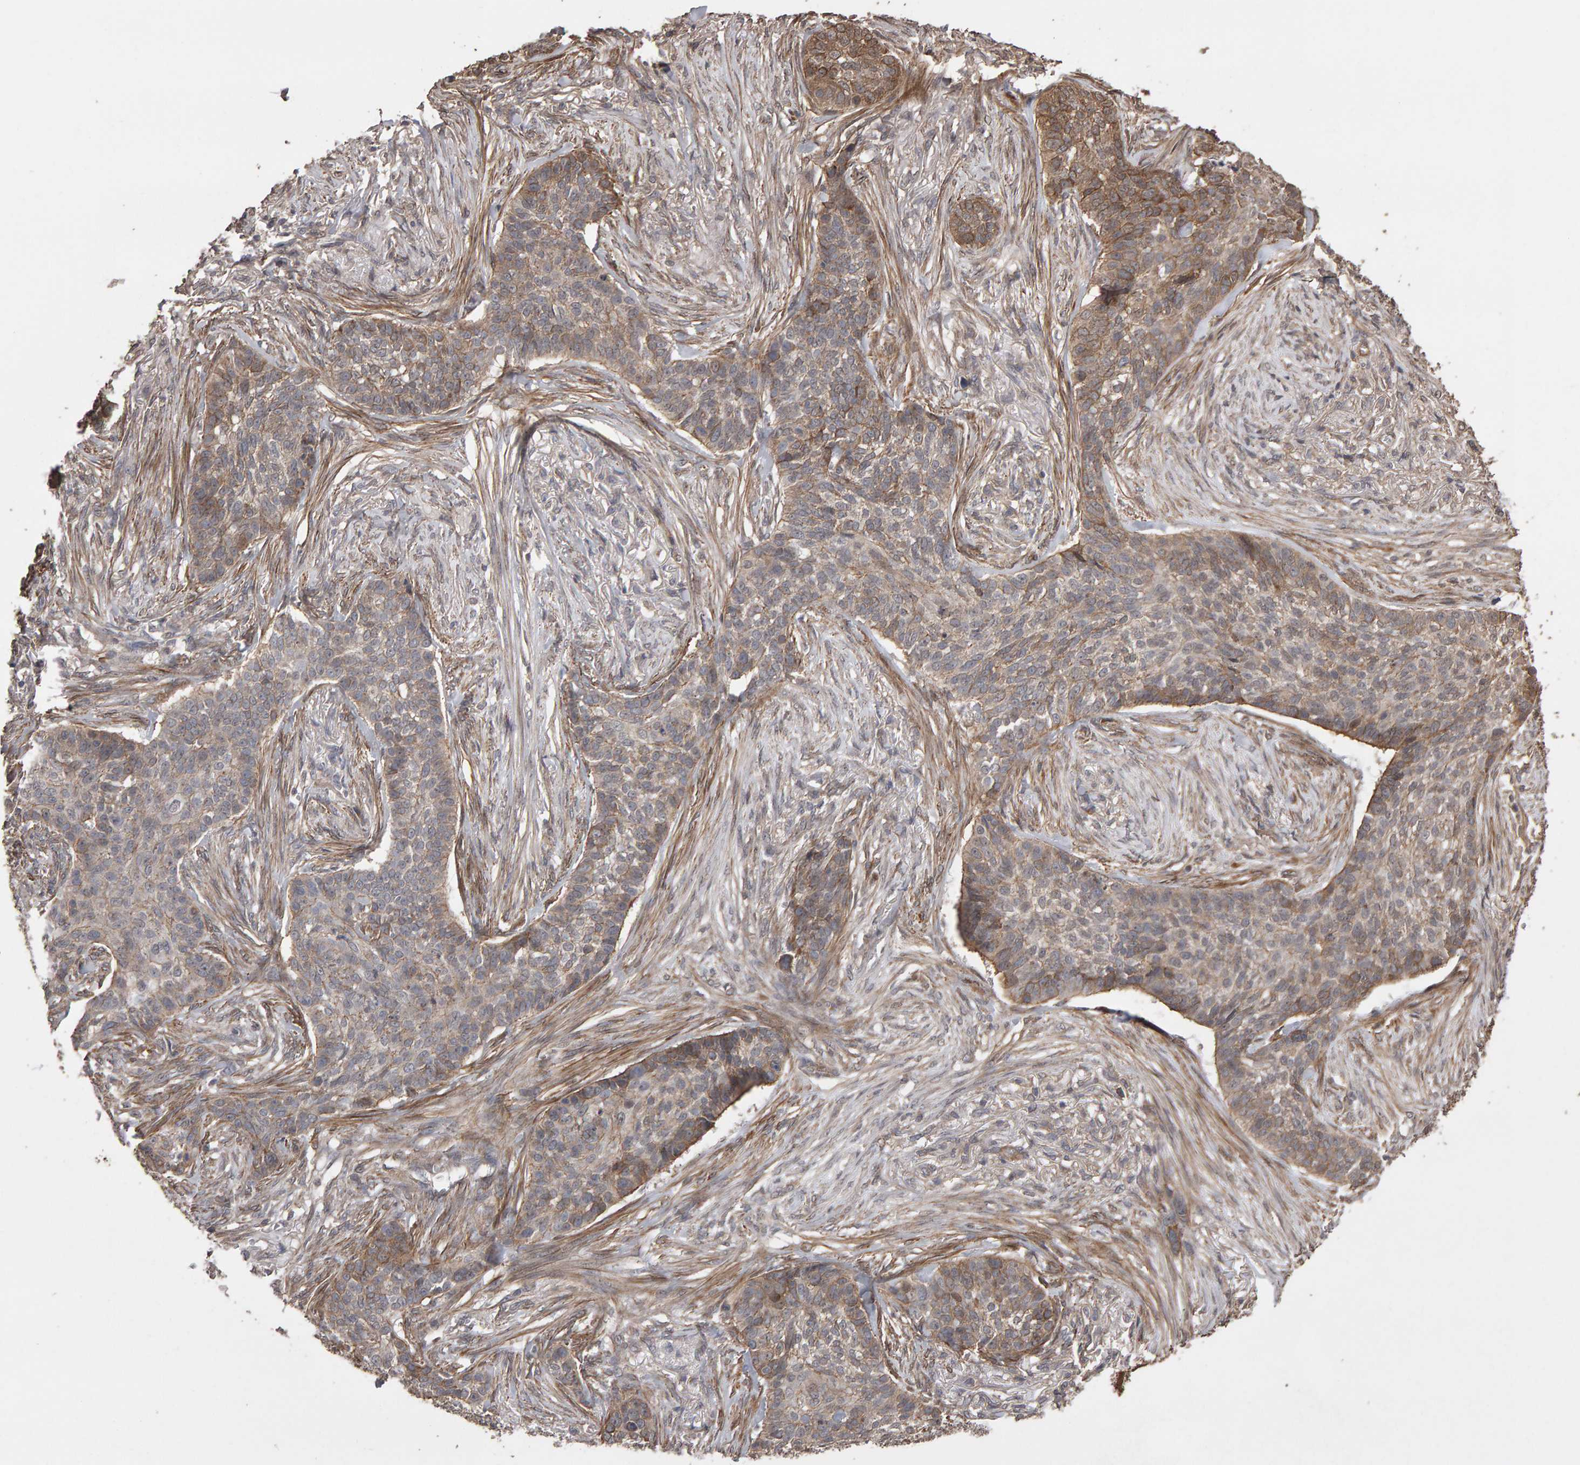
{"staining": {"intensity": "moderate", "quantity": "25%-75%", "location": "cytoplasmic/membranous"}, "tissue": "skin cancer", "cell_type": "Tumor cells", "image_type": "cancer", "snomed": [{"axis": "morphology", "description": "Basal cell carcinoma"}, {"axis": "topography", "description": "Skin"}], "caption": "Skin basal cell carcinoma stained with DAB IHC exhibits medium levels of moderate cytoplasmic/membranous expression in about 25%-75% of tumor cells.", "gene": "SCRIB", "patient": {"sex": "male", "age": 85}}